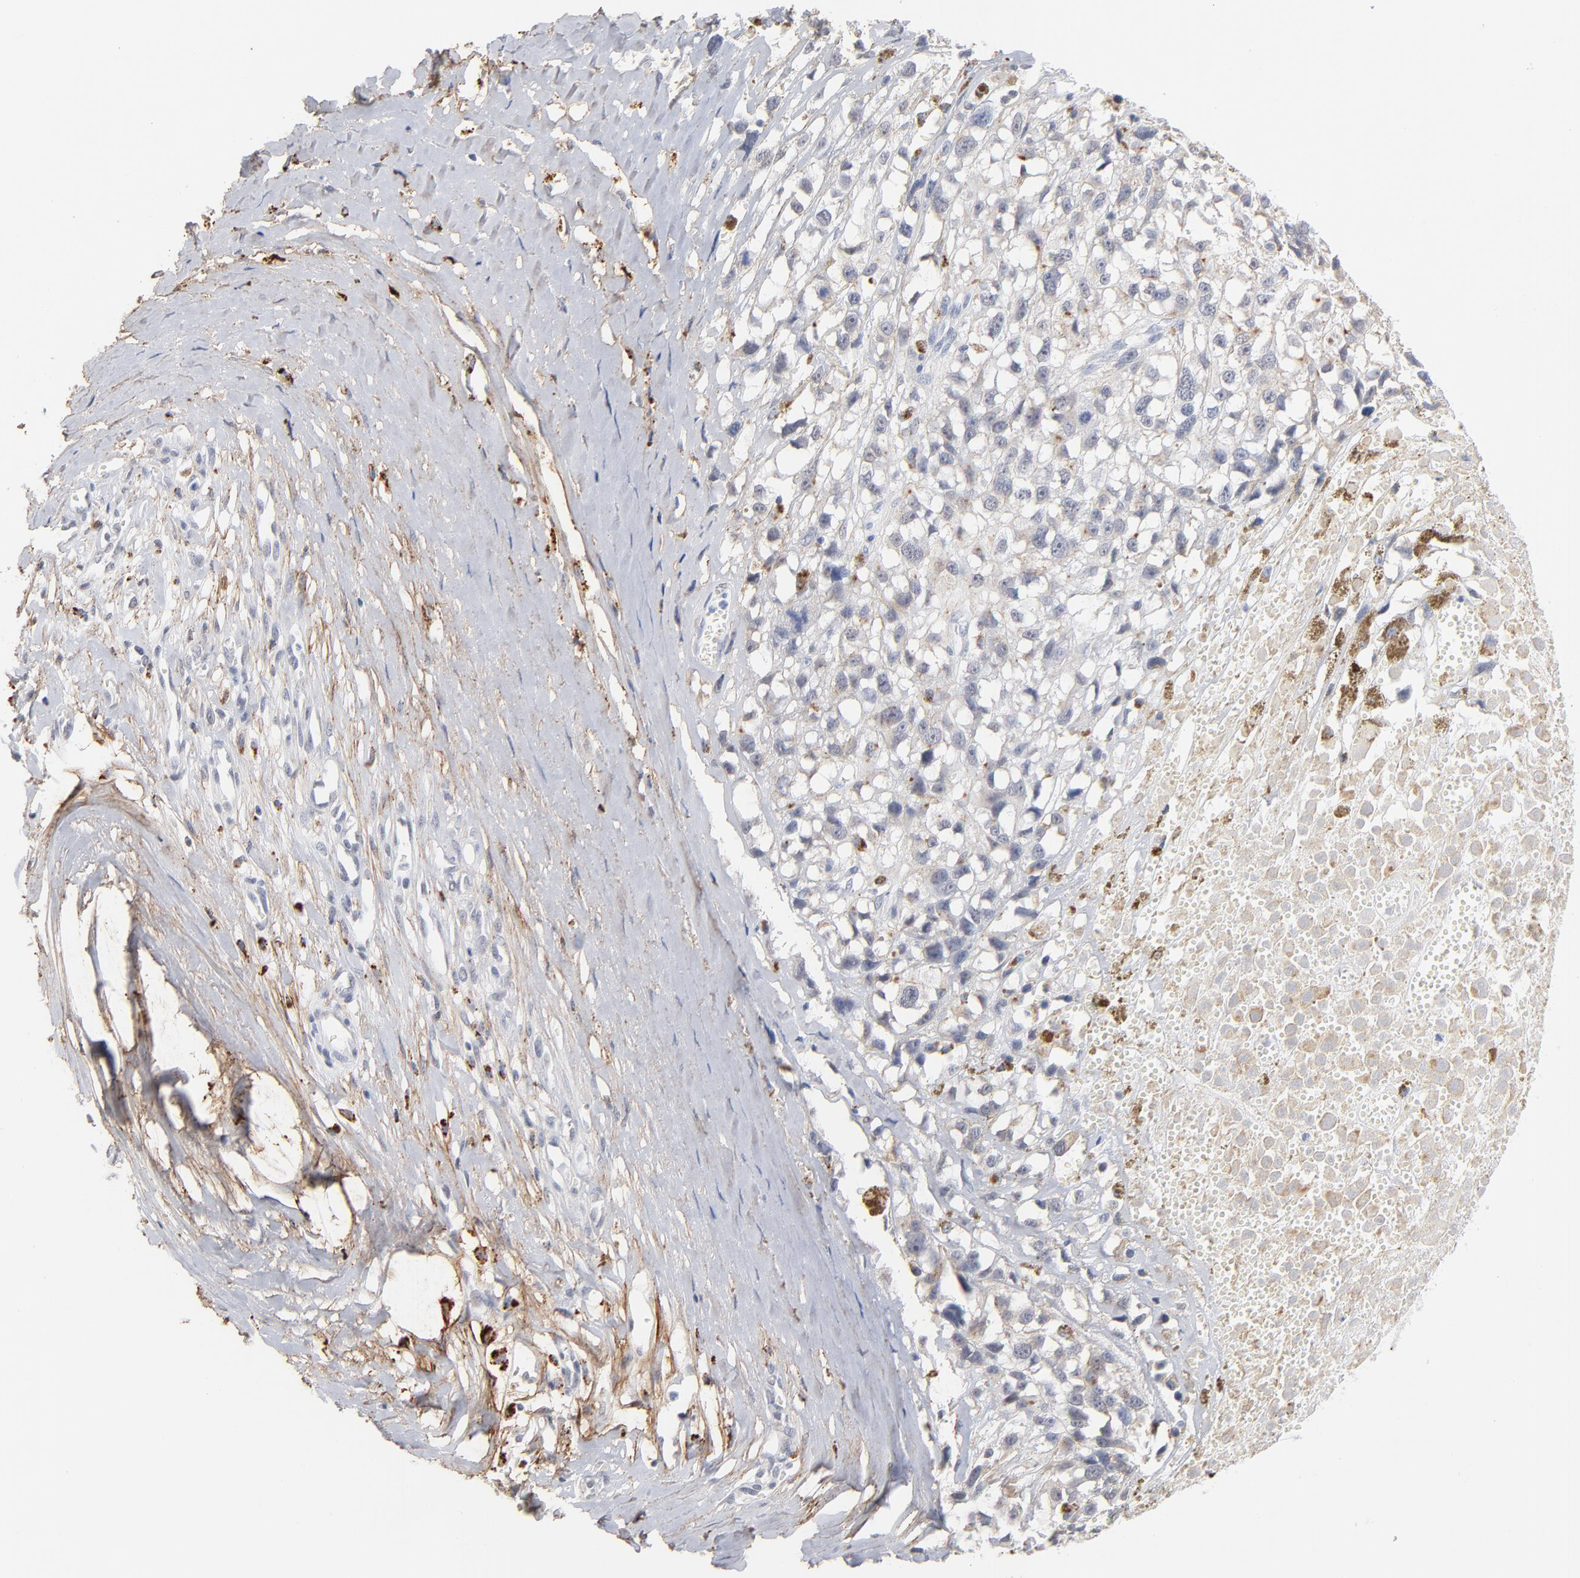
{"staining": {"intensity": "negative", "quantity": "none", "location": "none"}, "tissue": "melanoma", "cell_type": "Tumor cells", "image_type": "cancer", "snomed": [{"axis": "morphology", "description": "Malignant melanoma, Metastatic site"}, {"axis": "topography", "description": "Lymph node"}], "caption": "A histopathology image of malignant melanoma (metastatic site) stained for a protein shows no brown staining in tumor cells.", "gene": "LTBP2", "patient": {"sex": "male", "age": 59}}